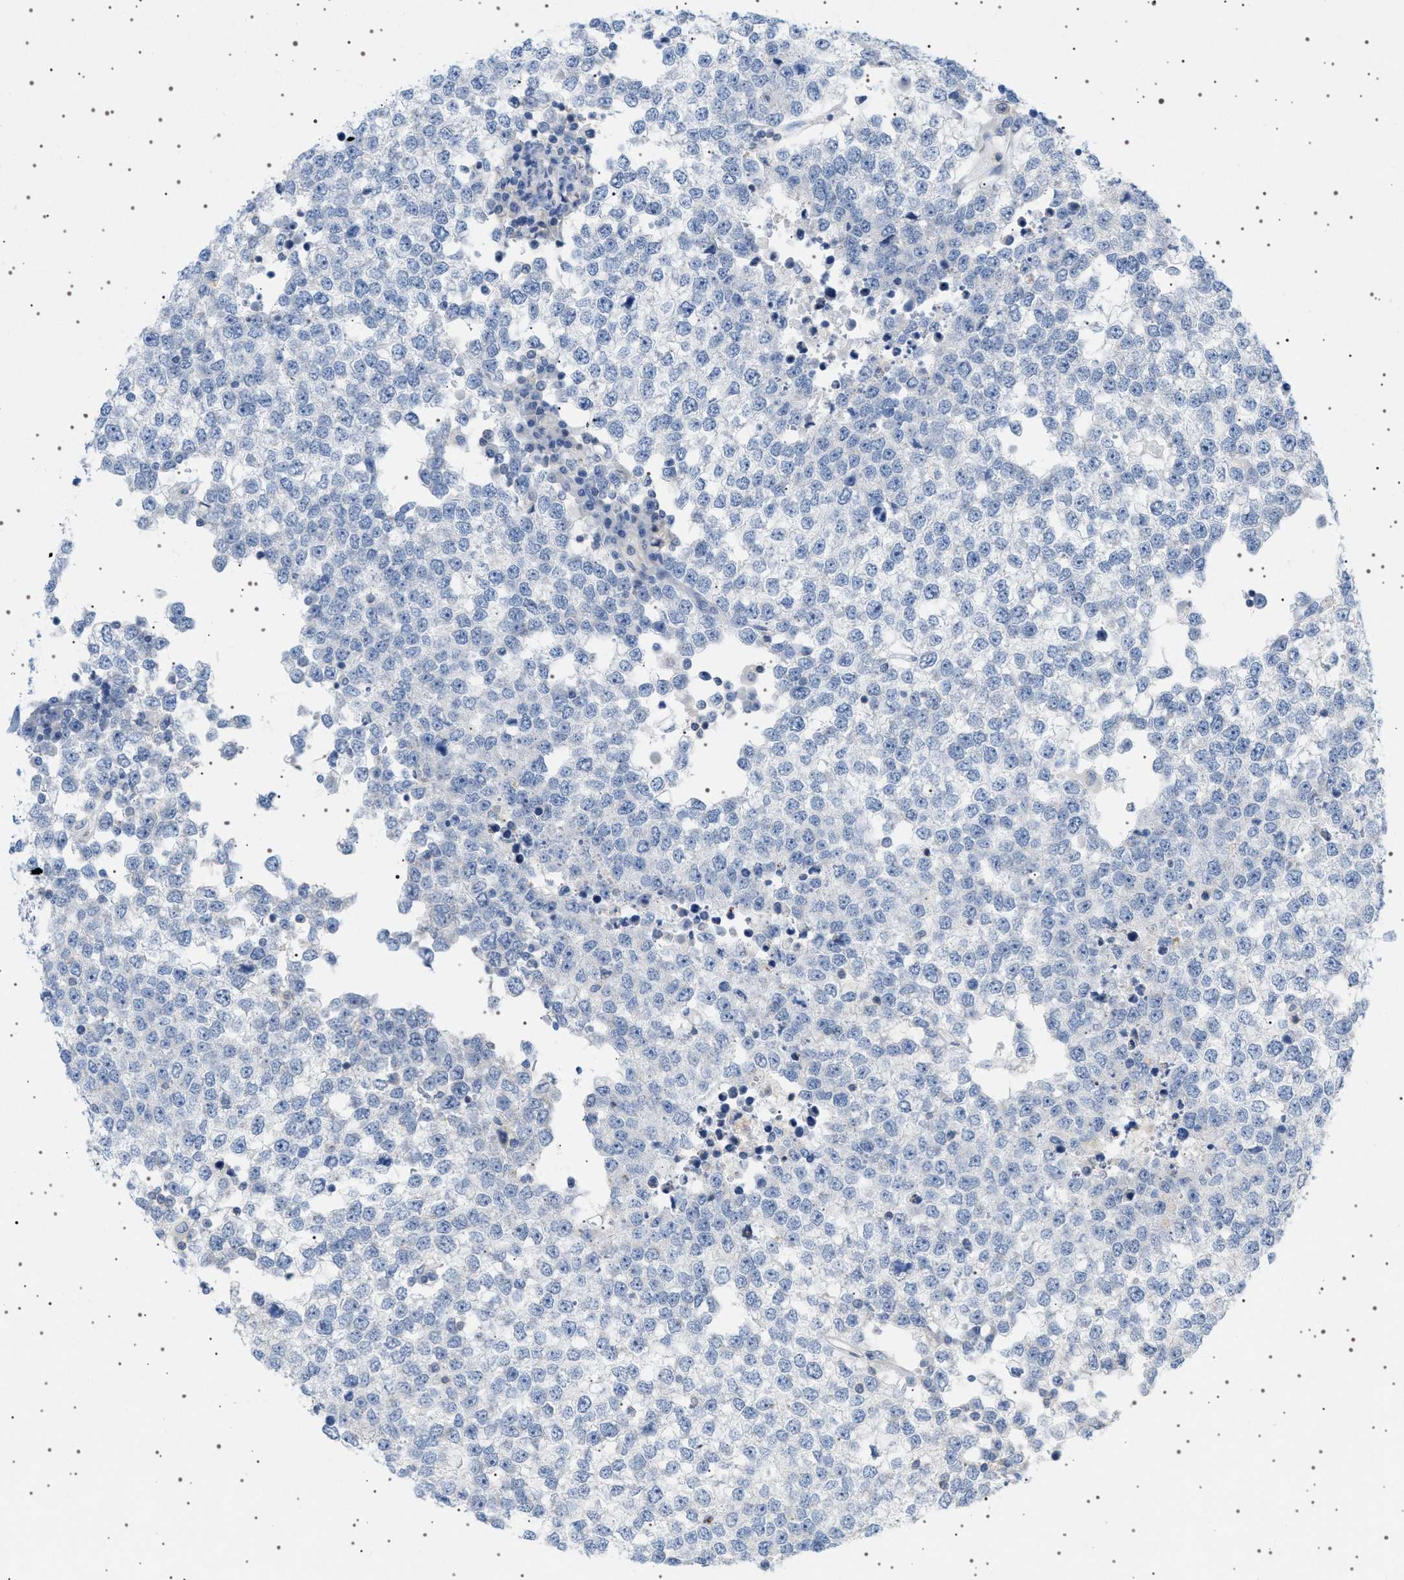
{"staining": {"intensity": "negative", "quantity": "none", "location": "none"}, "tissue": "testis cancer", "cell_type": "Tumor cells", "image_type": "cancer", "snomed": [{"axis": "morphology", "description": "Seminoma, NOS"}, {"axis": "topography", "description": "Testis"}], "caption": "High magnification brightfield microscopy of seminoma (testis) stained with DAB (3,3'-diaminobenzidine) (brown) and counterstained with hematoxylin (blue): tumor cells show no significant staining. (DAB IHC with hematoxylin counter stain).", "gene": "ADCY10", "patient": {"sex": "male", "age": 65}}